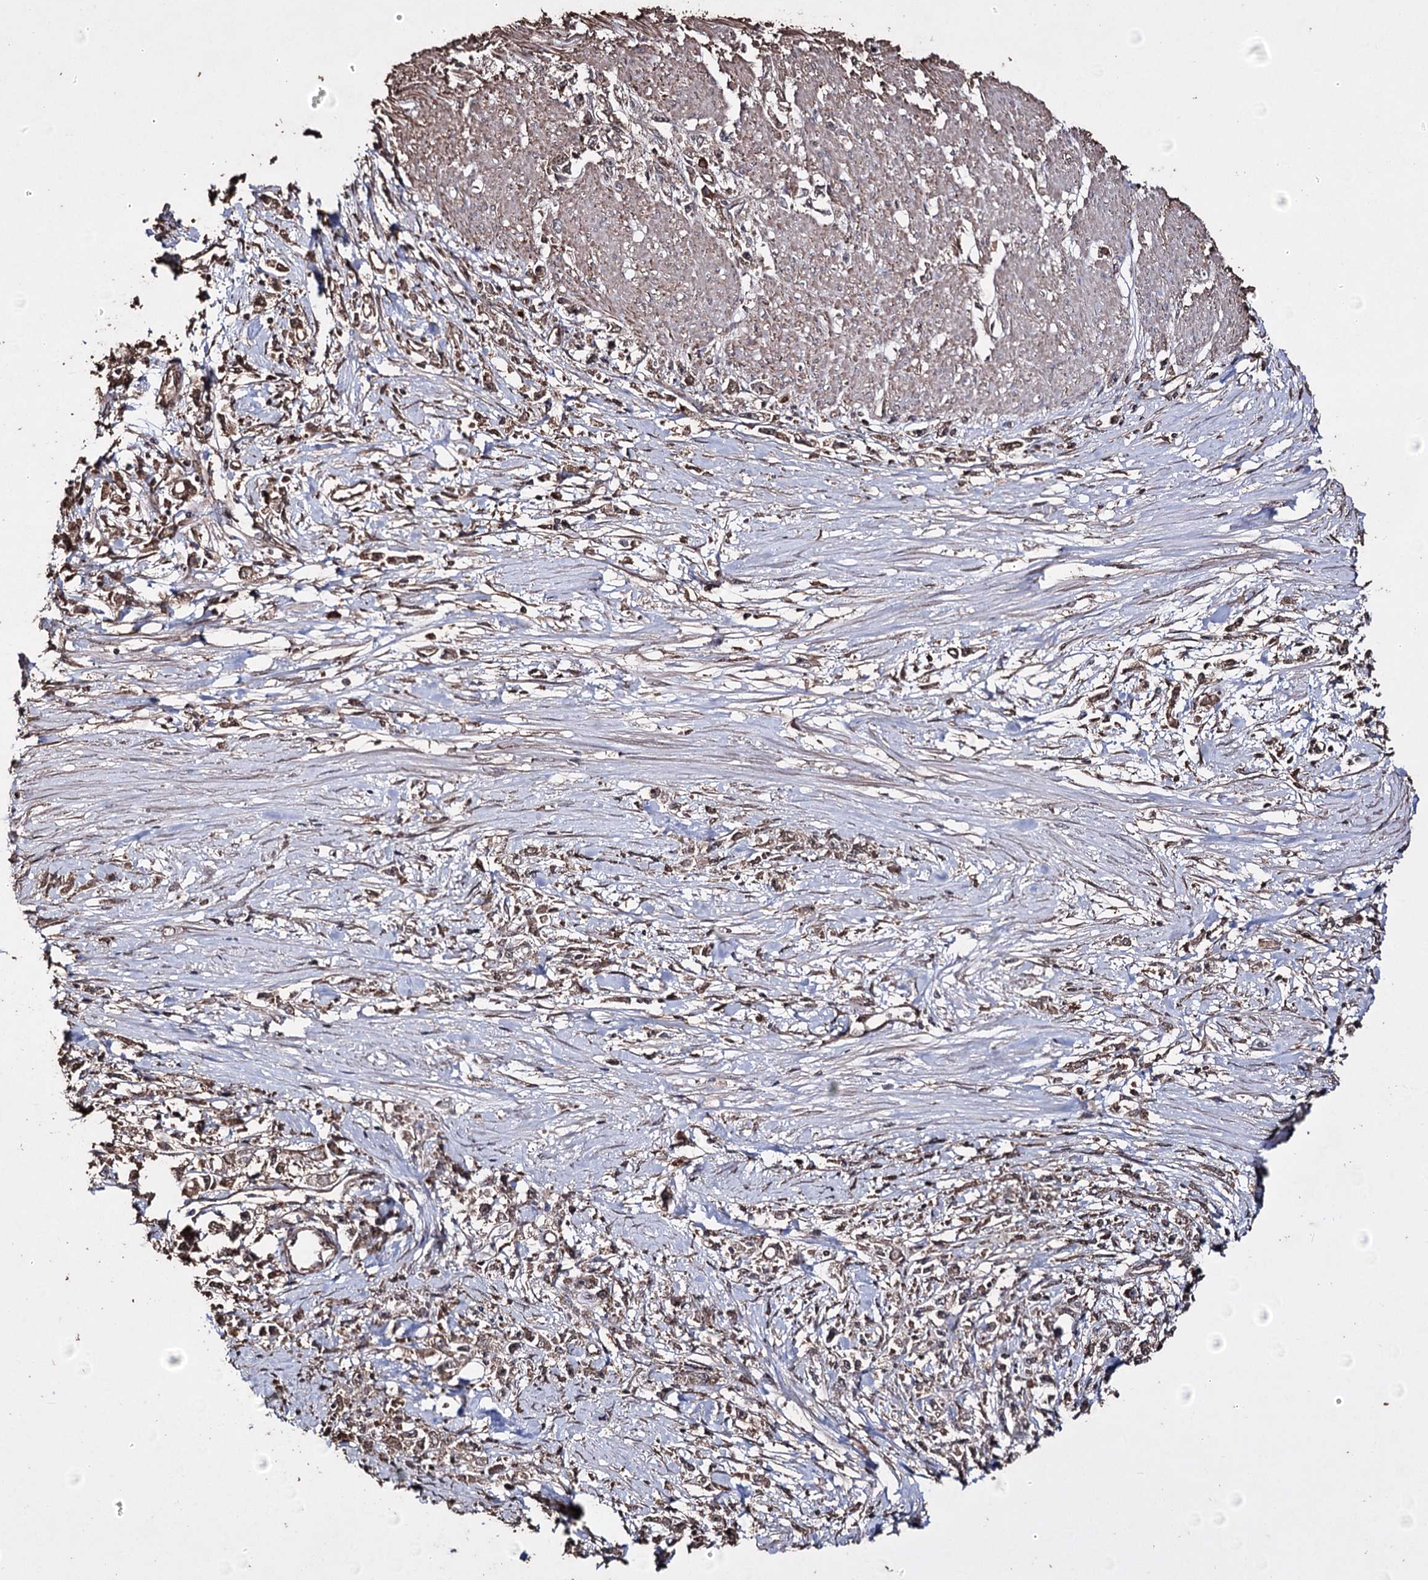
{"staining": {"intensity": "weak", "quantity": ">75%", "location": "cytoplasmic/membranous"}, "tissue": "stomach cancer", "cell_type": "Tumor cells", "image_type": "cancer", "snomed": [{"axis": "morphology", "description": "Adenocarcinoma, NOS"}, {"axis": "topography", "description": "Stomach"}], "caption": "Stomach cancer was stained to show a protein in brown. There is low levels of weak cytoplasmic/membranous staining in about >75% of tumor cells. The staining is performed using DAB brown chromogen to label protein expression. The nuclei are counter-stained blue using hematoxylin.", "gene": "ZNF662", "patient": {"sex": "female", "age": 59}}